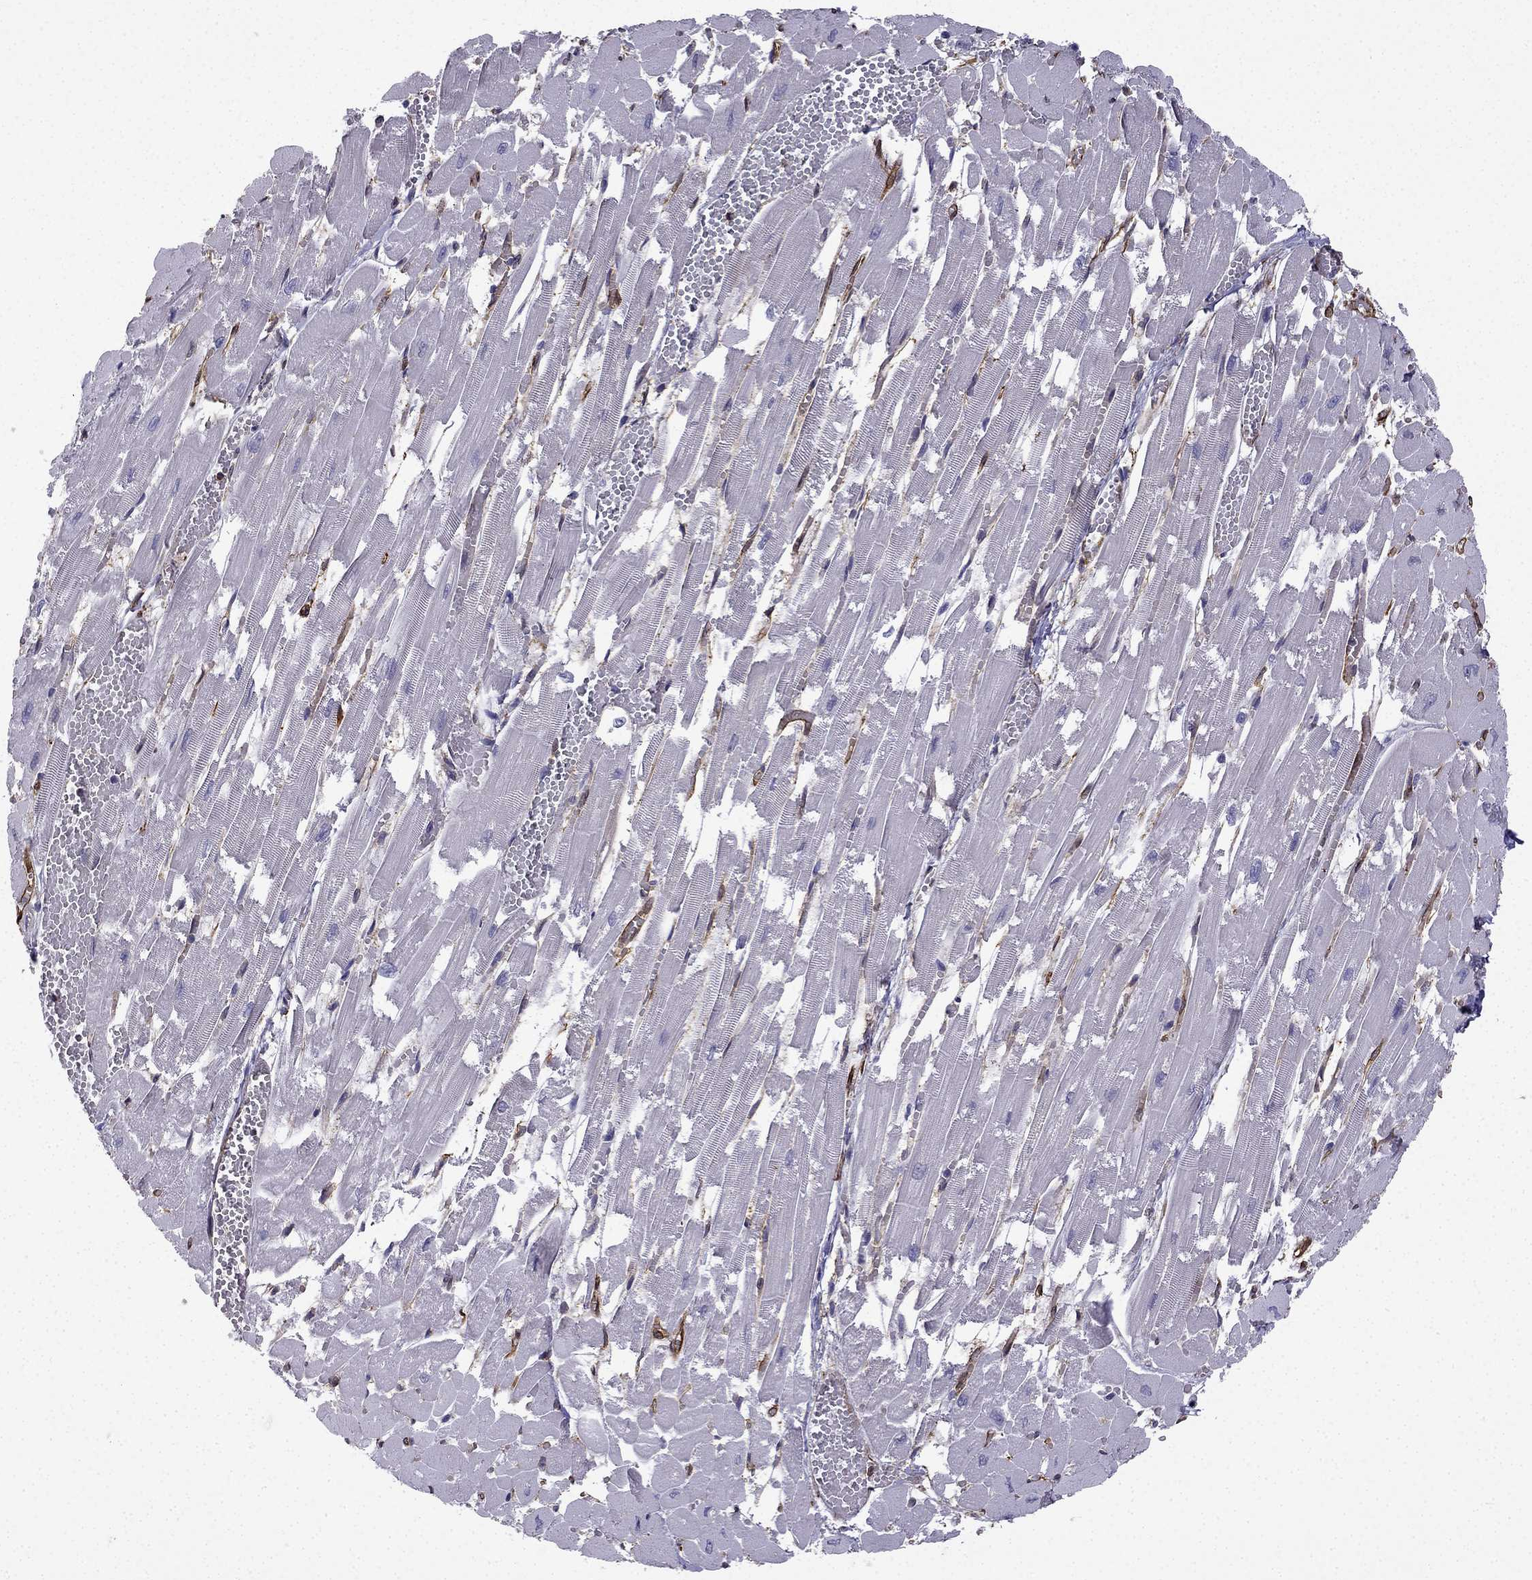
{"staining": {"intensity": "moderate", "quantity": "25%-75%", "location": "cytoplasmic/membranous"}, "tissue": "heart muscle", "cell_type": "Cardiomyocytes", "image_type": "normal", "snomed": [{"axis": "morphology", "description": "Normal tissue, NOS"}, {"axis": "topography", "description": "Heart"}], "caption": "An immunohistochemistry (IHC) histopathology image of normal tissue is shown. Protein staining in brown shows moderate cytoplasmic/membranous positivity in heart muscle within cardiomyocytes. (Brightfield microscopy of DAB IHC at high magnification).", "gene": "MAP4", "patient": {"sex": "female", "age": 52}}